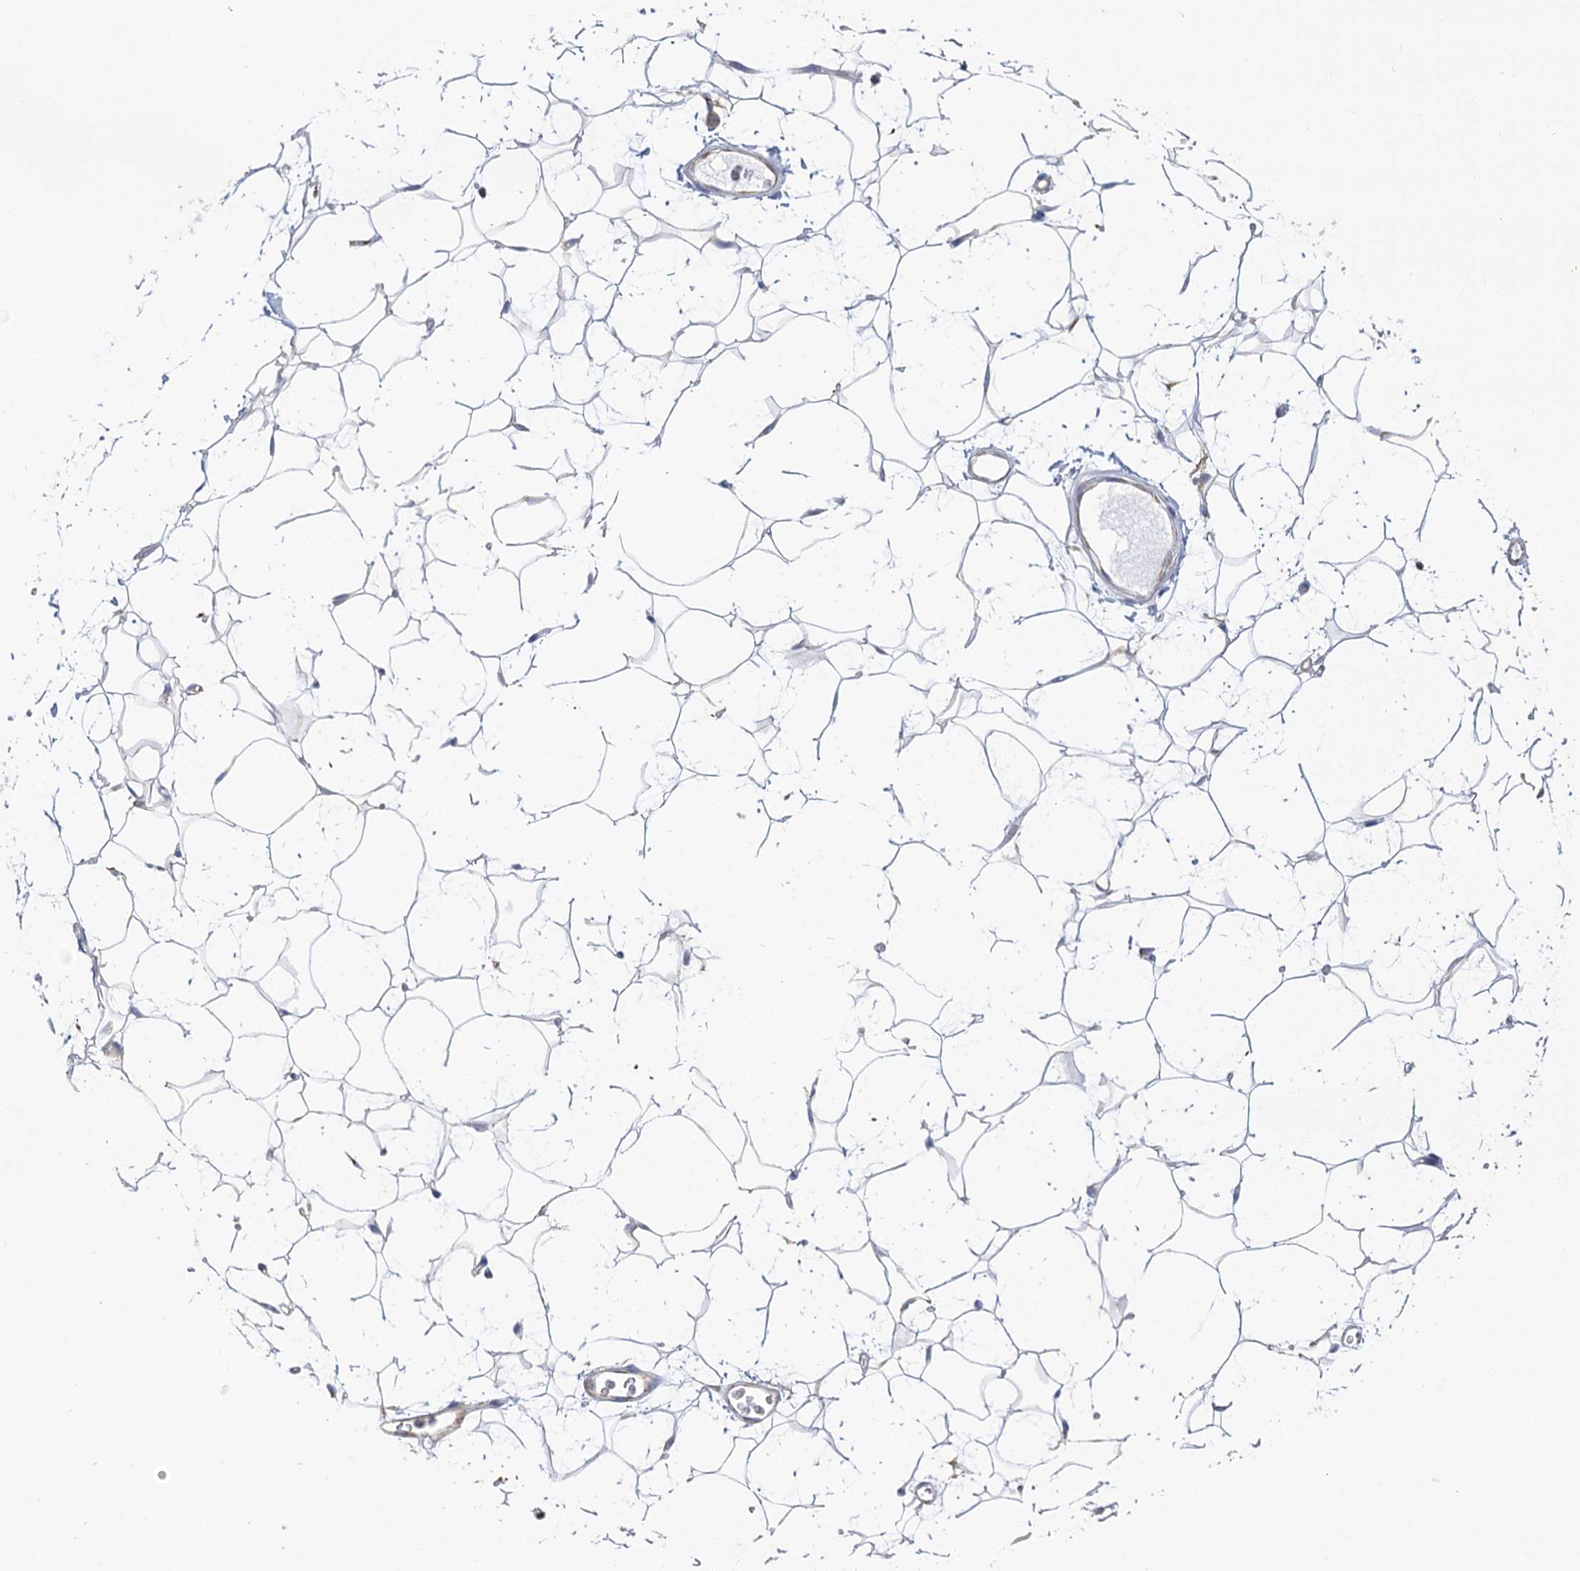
{"staining": {"intensity": "negative", "quantity": "none", "location": "none"}, "tissue": "adipose tissue", "cell_type": "Adipocytes", "image_type": "normal", "snomed": [{"axis": "morphology", "description": "Normal tissue, NOS"}, {"axis": "topography", "description": "Breast"}], "caption": "The histopathology image demonstrates no significant positivity in adipocytes of adipose tissue.", "gene": "DHTKD1", "patient": {"sex": "female", "age": 26}}